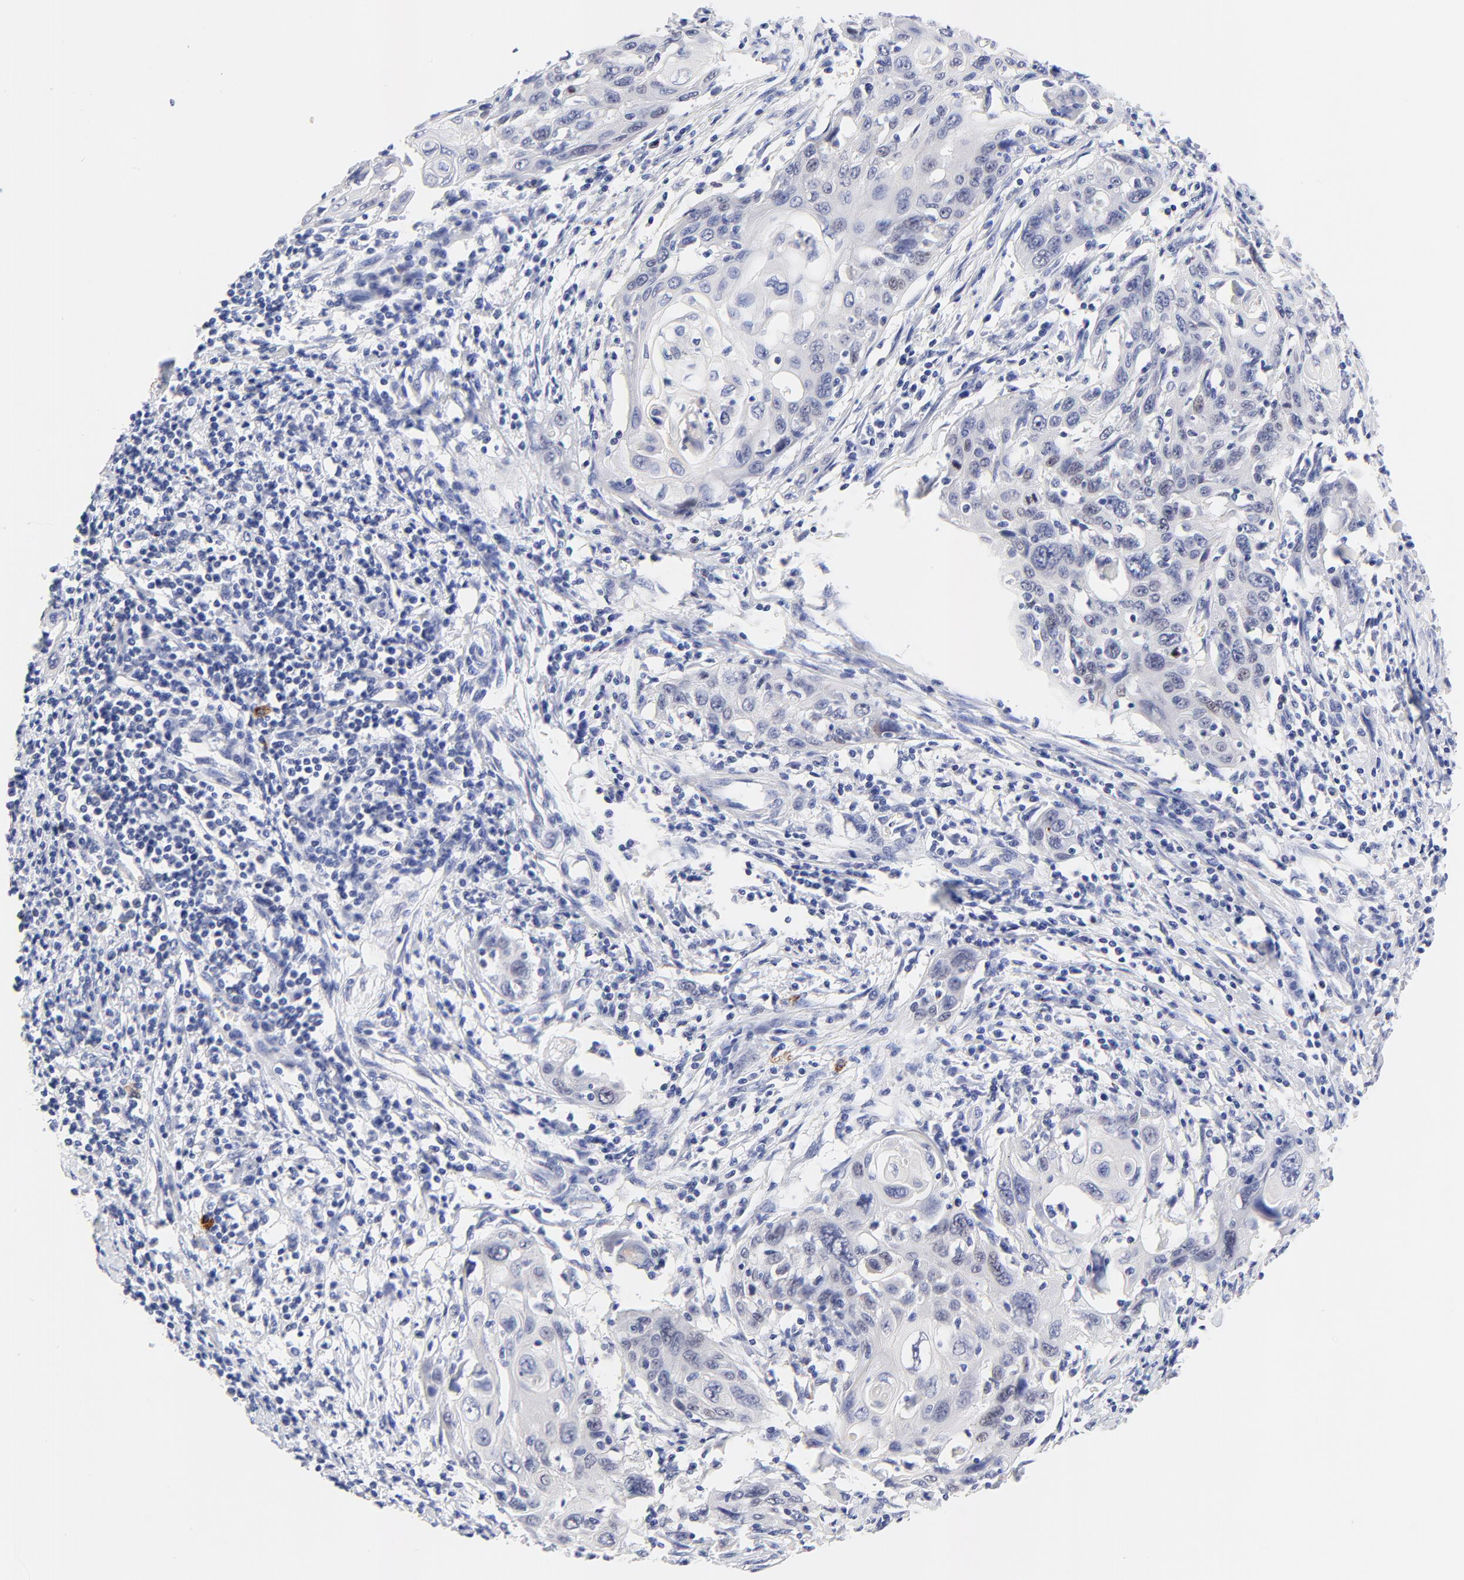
{"staining": {"intensity": "negative", "quantity": "none", "location": "none"}, "tissue": "cervical cancer", "cell_type": "Tumor cells", "image_type": "cancer", "snomed": [{"axis": "morphology", "description": "Squamous cell carcinoma, NOS"}, {"axis": "topography", "description": "Cervix"}], "caption": "Squamous cell carcinoma (cervical) stained for a protein using immunohistochemistry displays no expression tumor cells.", "gene": "FAM117B", "patient": {"sex": "female", "age": 54}}